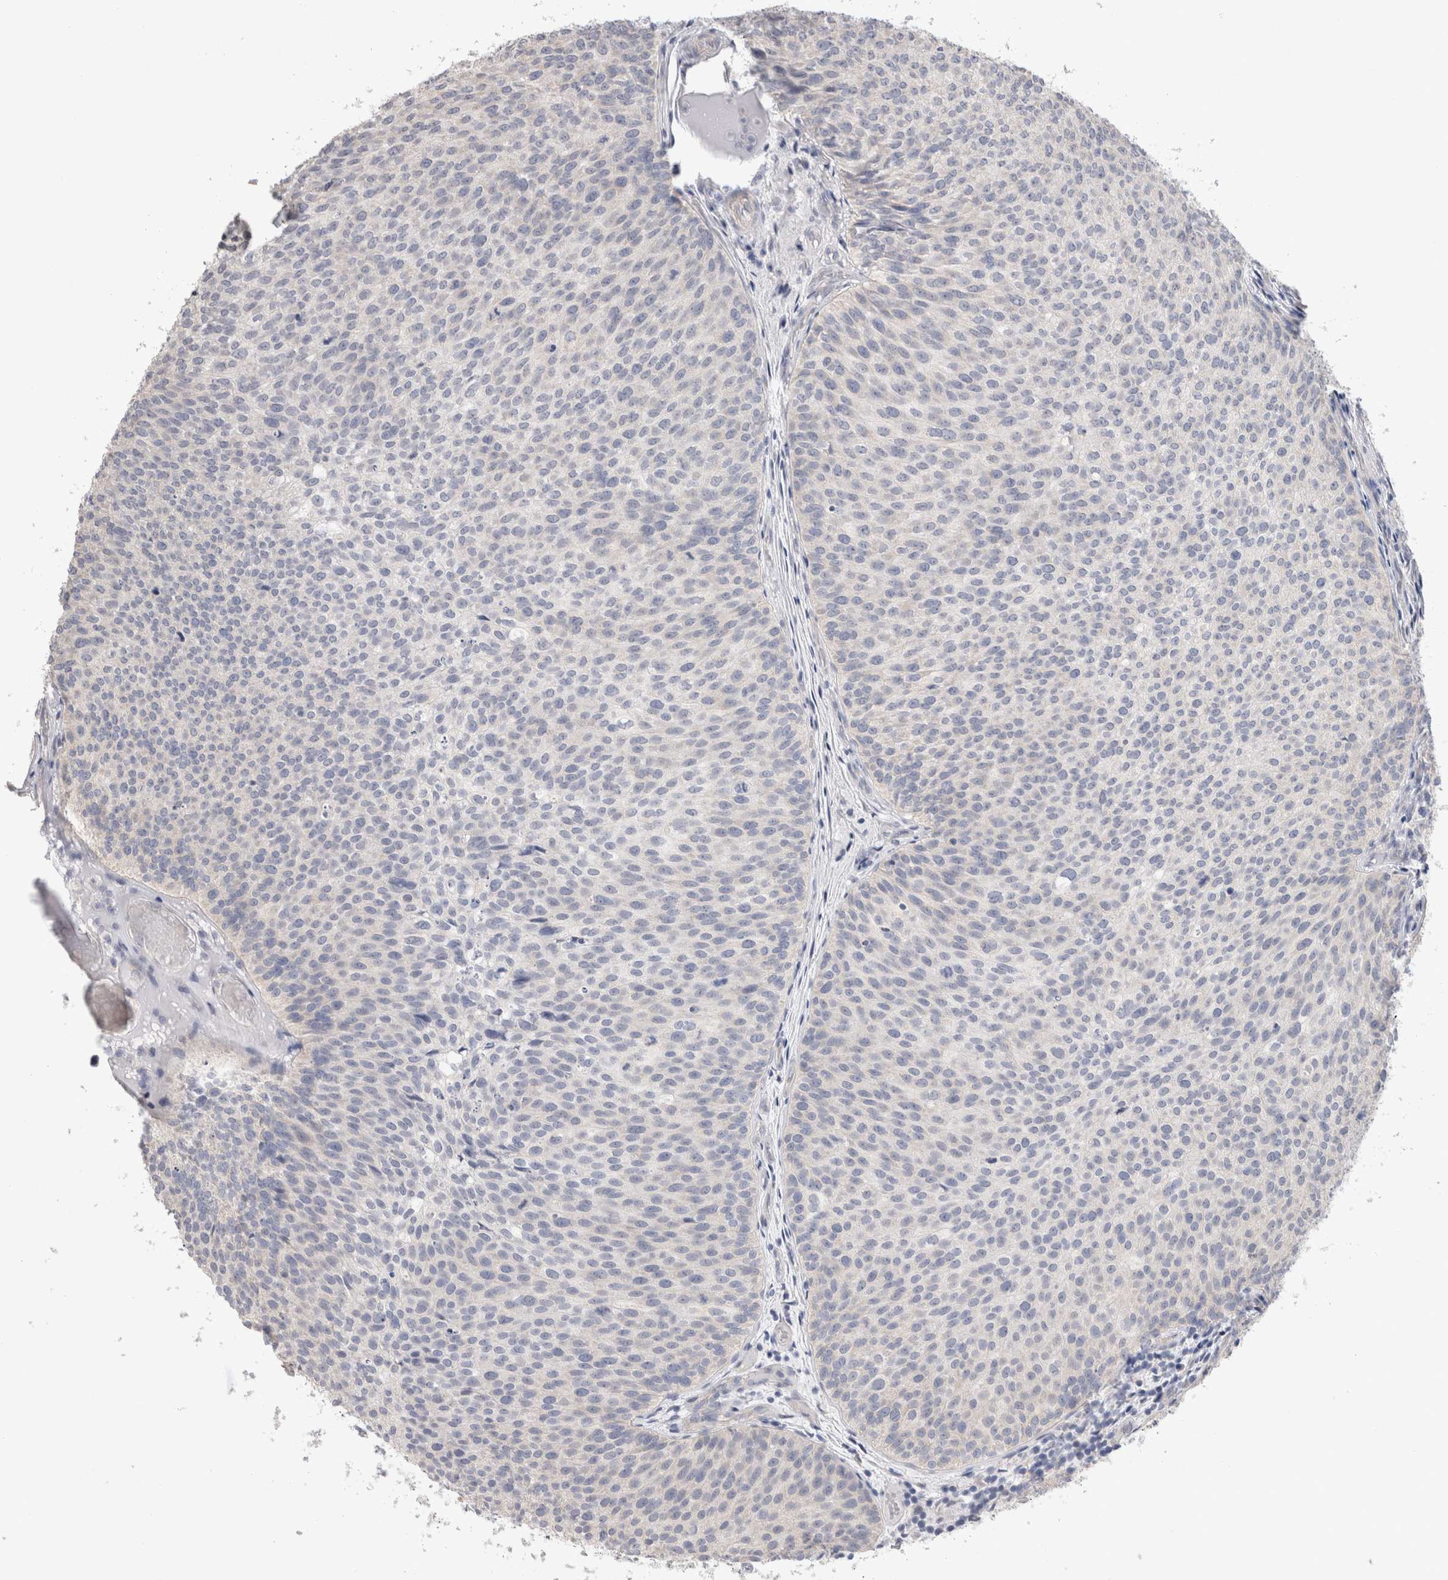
{"staining": {"intensity": "negative", "quantity": "none", "location": "none"}, "tissue": "urothelial cancer", "cell_type": "Tumor cells", "image_type": "cancer", "snomed": [{"axis": "morphology", "description": "Urothelial carcinoma, Low grade"}, {"axis": "topography", "description": "Urinary bladder"}], "caption": "Tumor cells are negative for brown protein staining in urothelial cancer. Nuclei are stained in blue.", "gene": "DMD", "patient": {"sex": "male", "age": 86}}